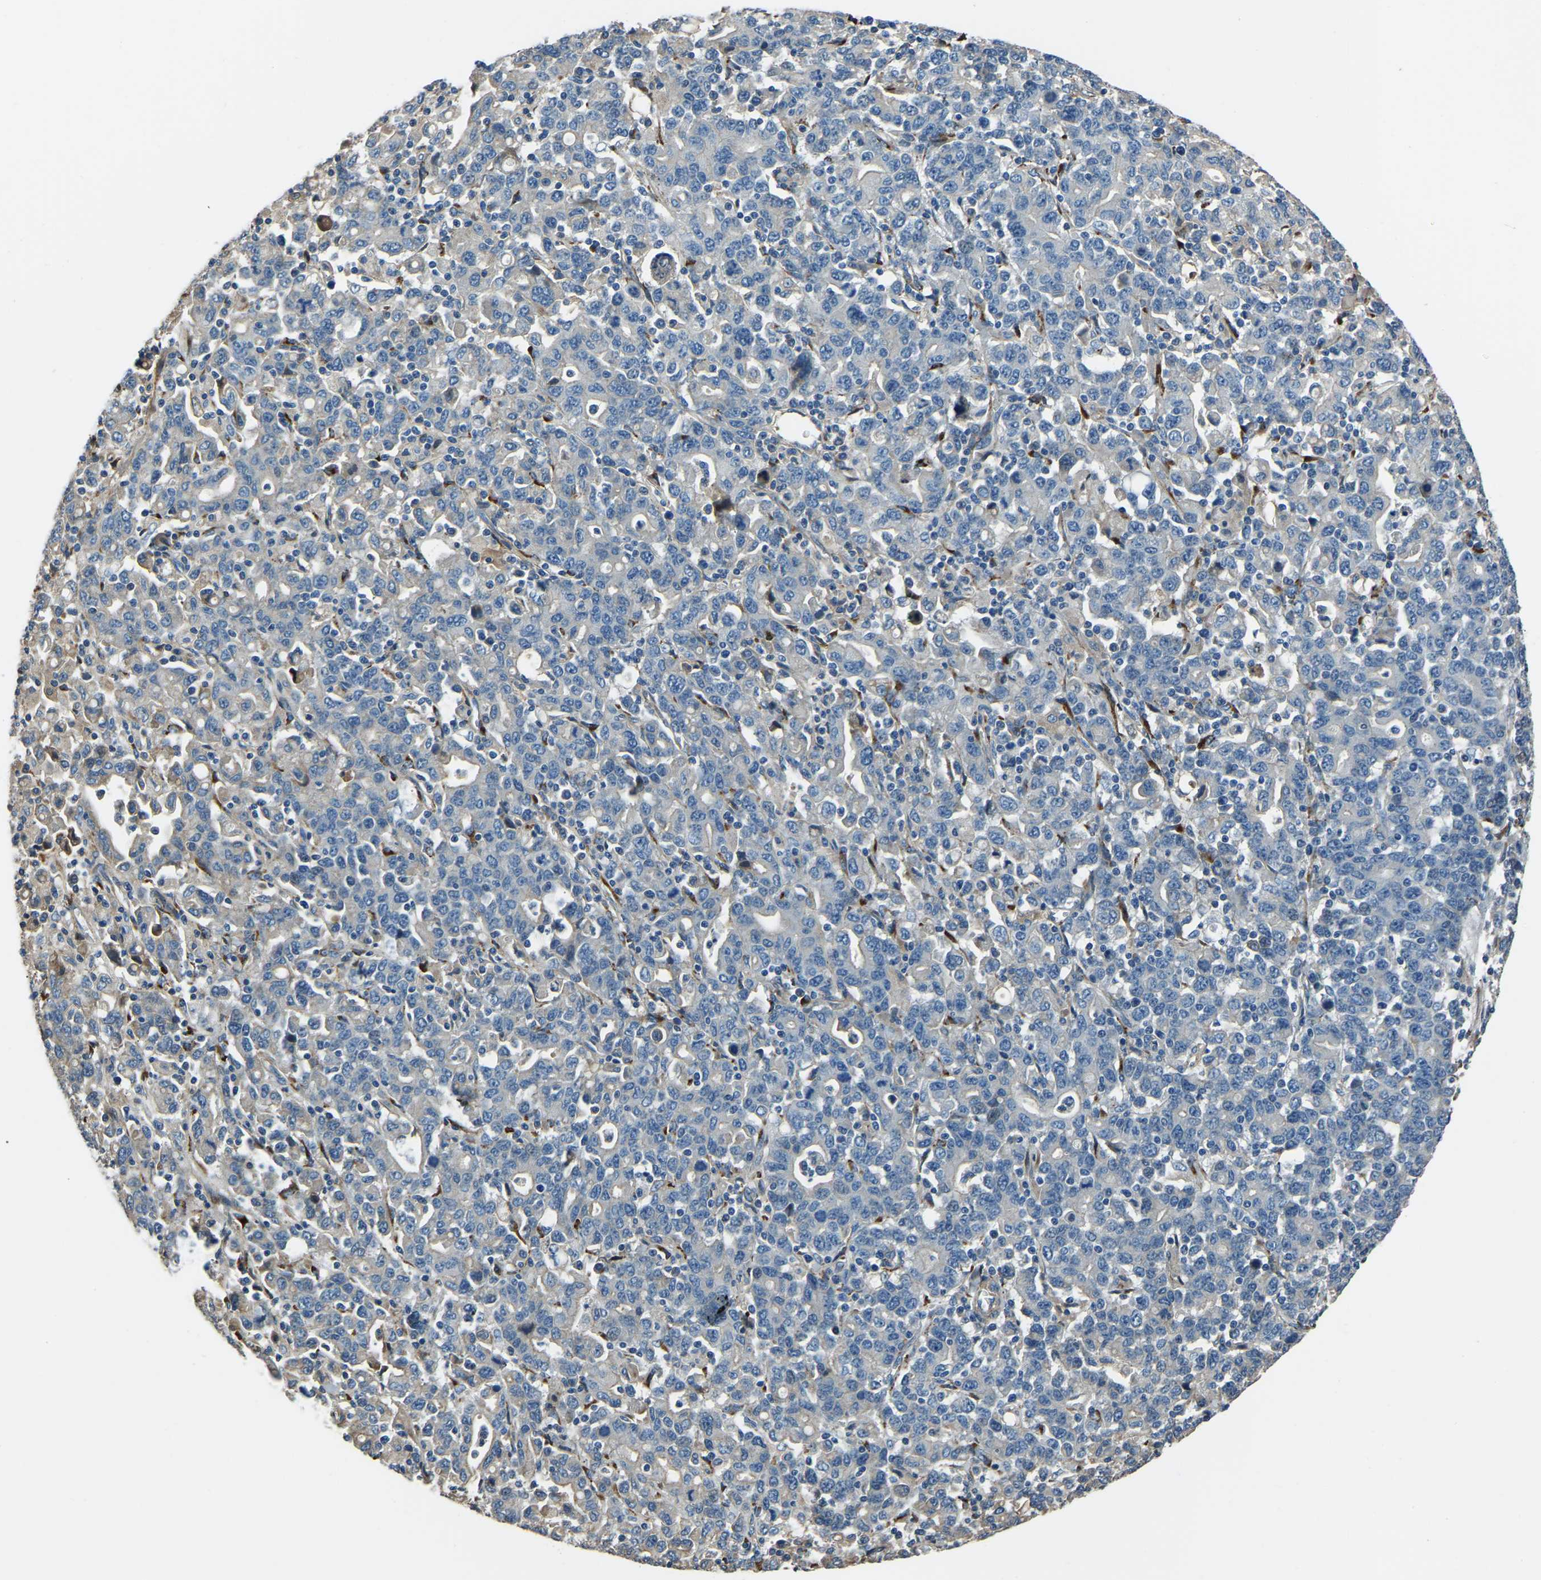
{"staining": {"intensity": "negative", "quantity": "none", "location": "none"}, "tissue": "stomach cancer", "cell_type": "Tumor cells", "image_type": "cancer", "snomed": [{"axis": "morphology", "description": "Adenocarcinoma, NOS"}, {"axis": "topography", "description": "Stomach, upper"}], "caption": "Stomach adenocarcinoma stained for a protein using IHC displays no staining tumor cells.", "gene": "COL3A1", "patient": {"sex": "male", "age": 69}}